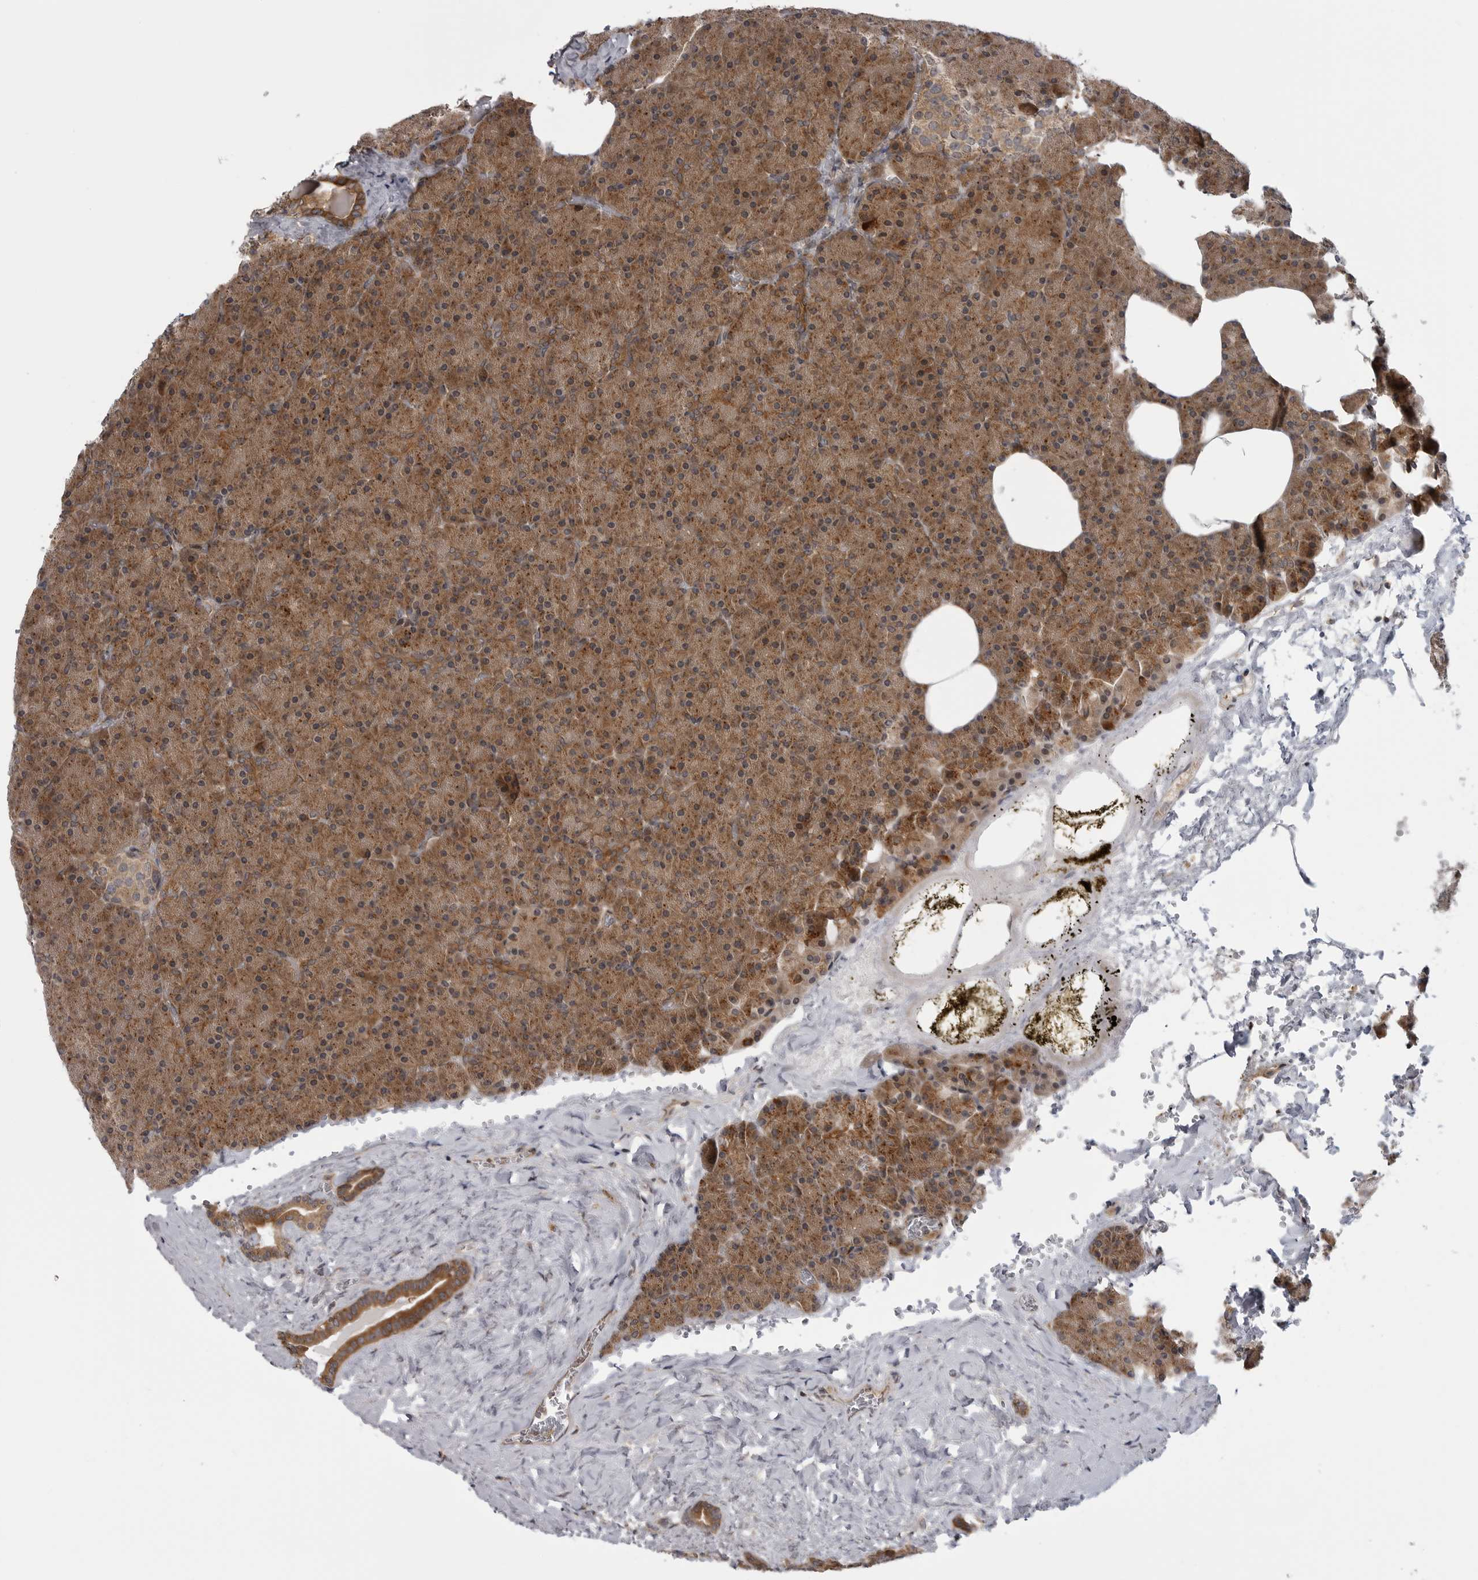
{"staining": {"intensity": "moderate", "quantity": ">75%", "location": "cytoplasmic/membranous"}, "tissue": "pancreas", "cell_type": "Exocrine glandular cells", "image_type": "normal", "snomed": [{"axis": "morphology", "description": "Normal tissue, NOS"}, {"axis": "morphology", "description": "Carcinoid, malignant, NOS"}, {"axis": "topography", "description": "Pancreas"}], "caption": "Immunohistochemical staining of unremarkable human pancreas demonstrates moderate cytoplasmic/membranous protein expression in approximately >75% of exocrine glandular cells.", "gene": "LRRC45", "patient": {"sex": "female", "age": 35}}